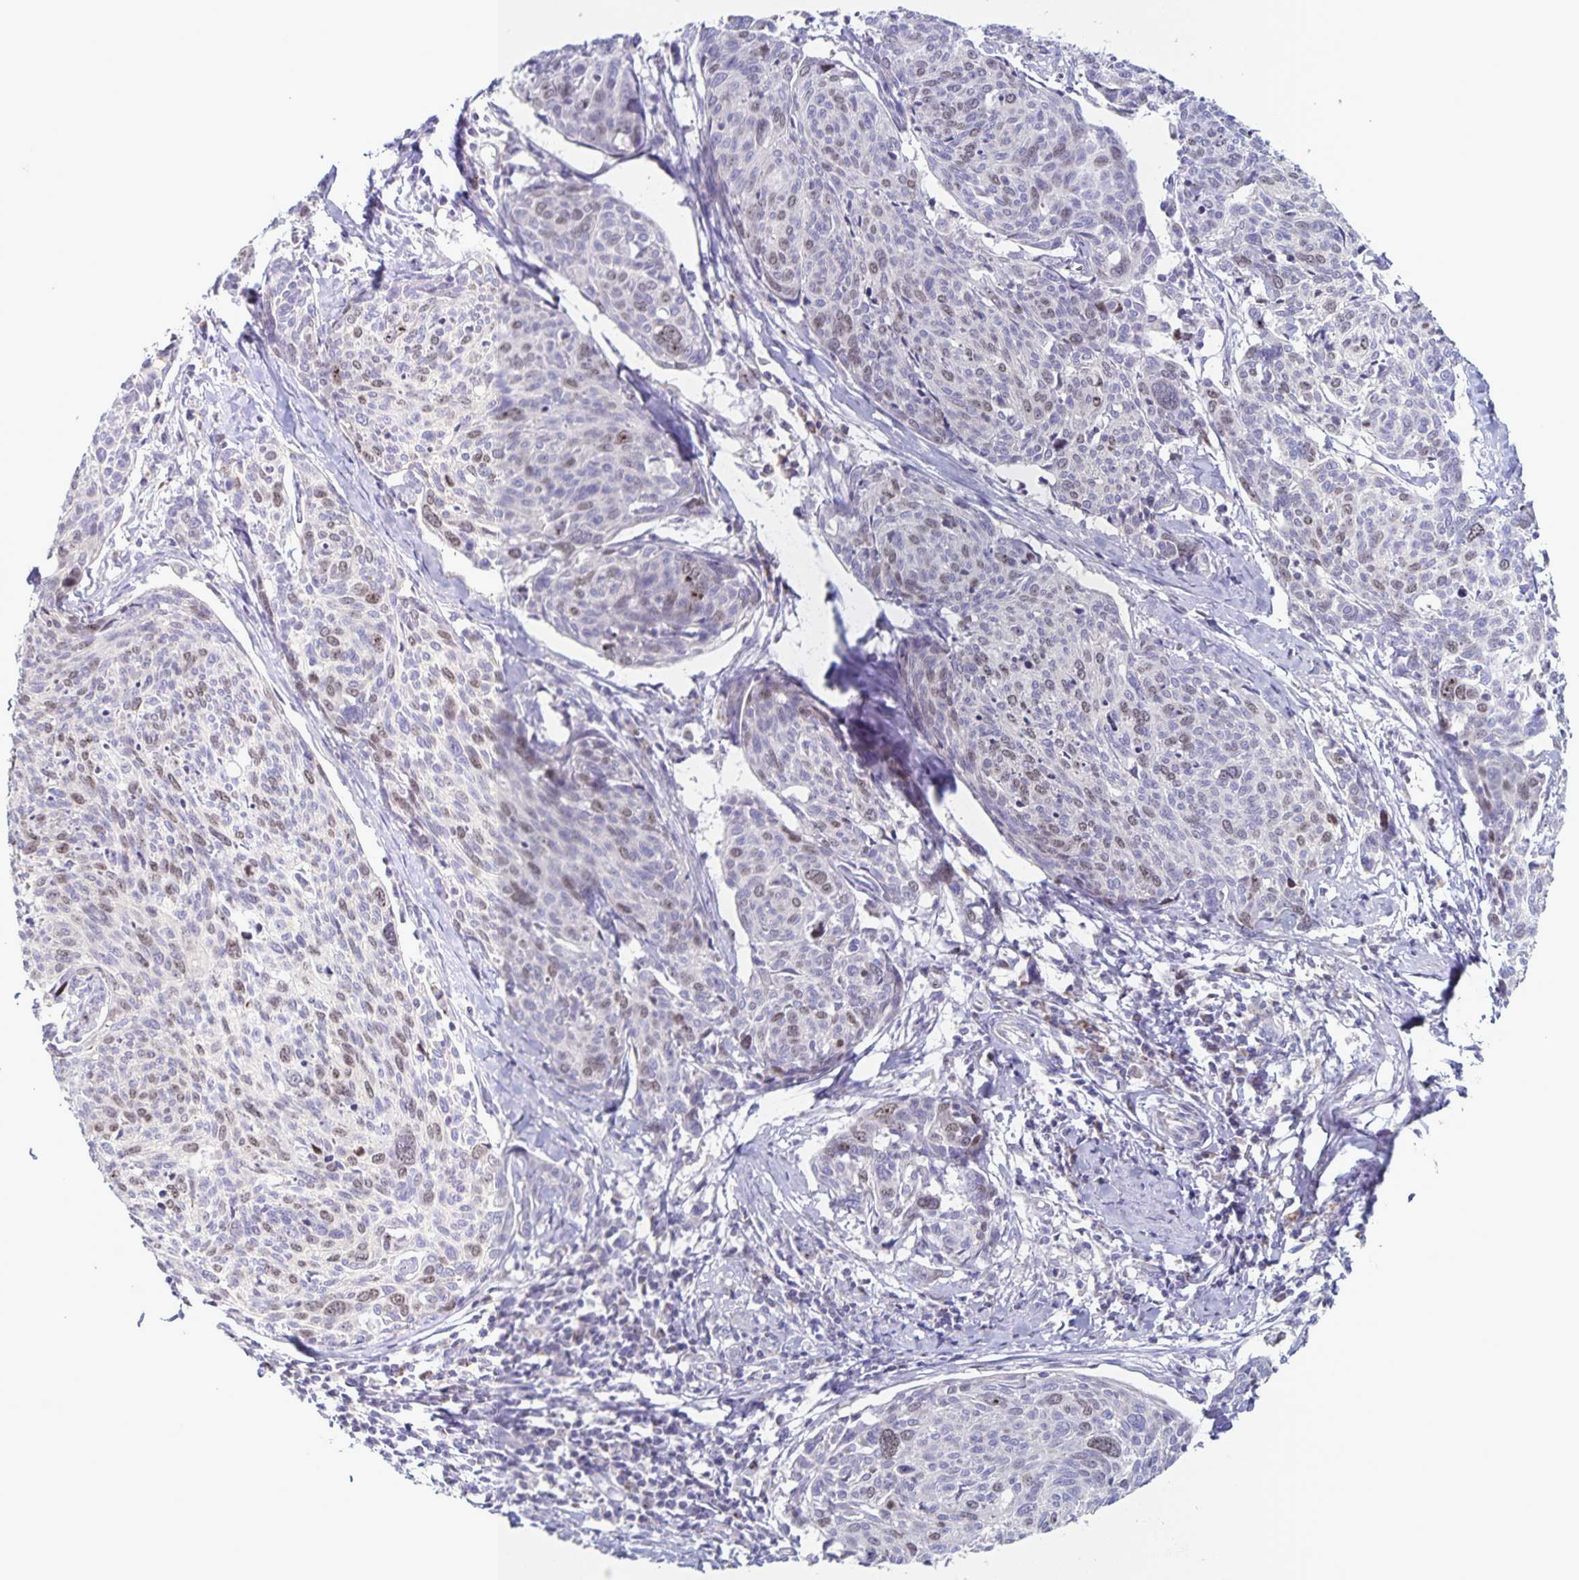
{"staining": {"intensity": "weak", "quantity": "25%-75%", "location": "nuclear"}, "tissue": "cervical cancer", "cell_type": "Tumor cells", "image_type": "cancer", "snomed": [{"axis": "morphology", "description": "Squamous cell carcinoma, NOS"}, {"axis": "topography", "description": "Cervix"}], "caption": "IHC histopathology image of neoplastic tissue: cervical cancer (squamous cell carcinoma) stained using immunohistochemistry reveals low levels of weak protein expression localized specifically in the nuclear of tumor cells, appearing as a nuclear brown color.", "gene": "CENPH", "patient": {"sex": "female", "age": 49}}